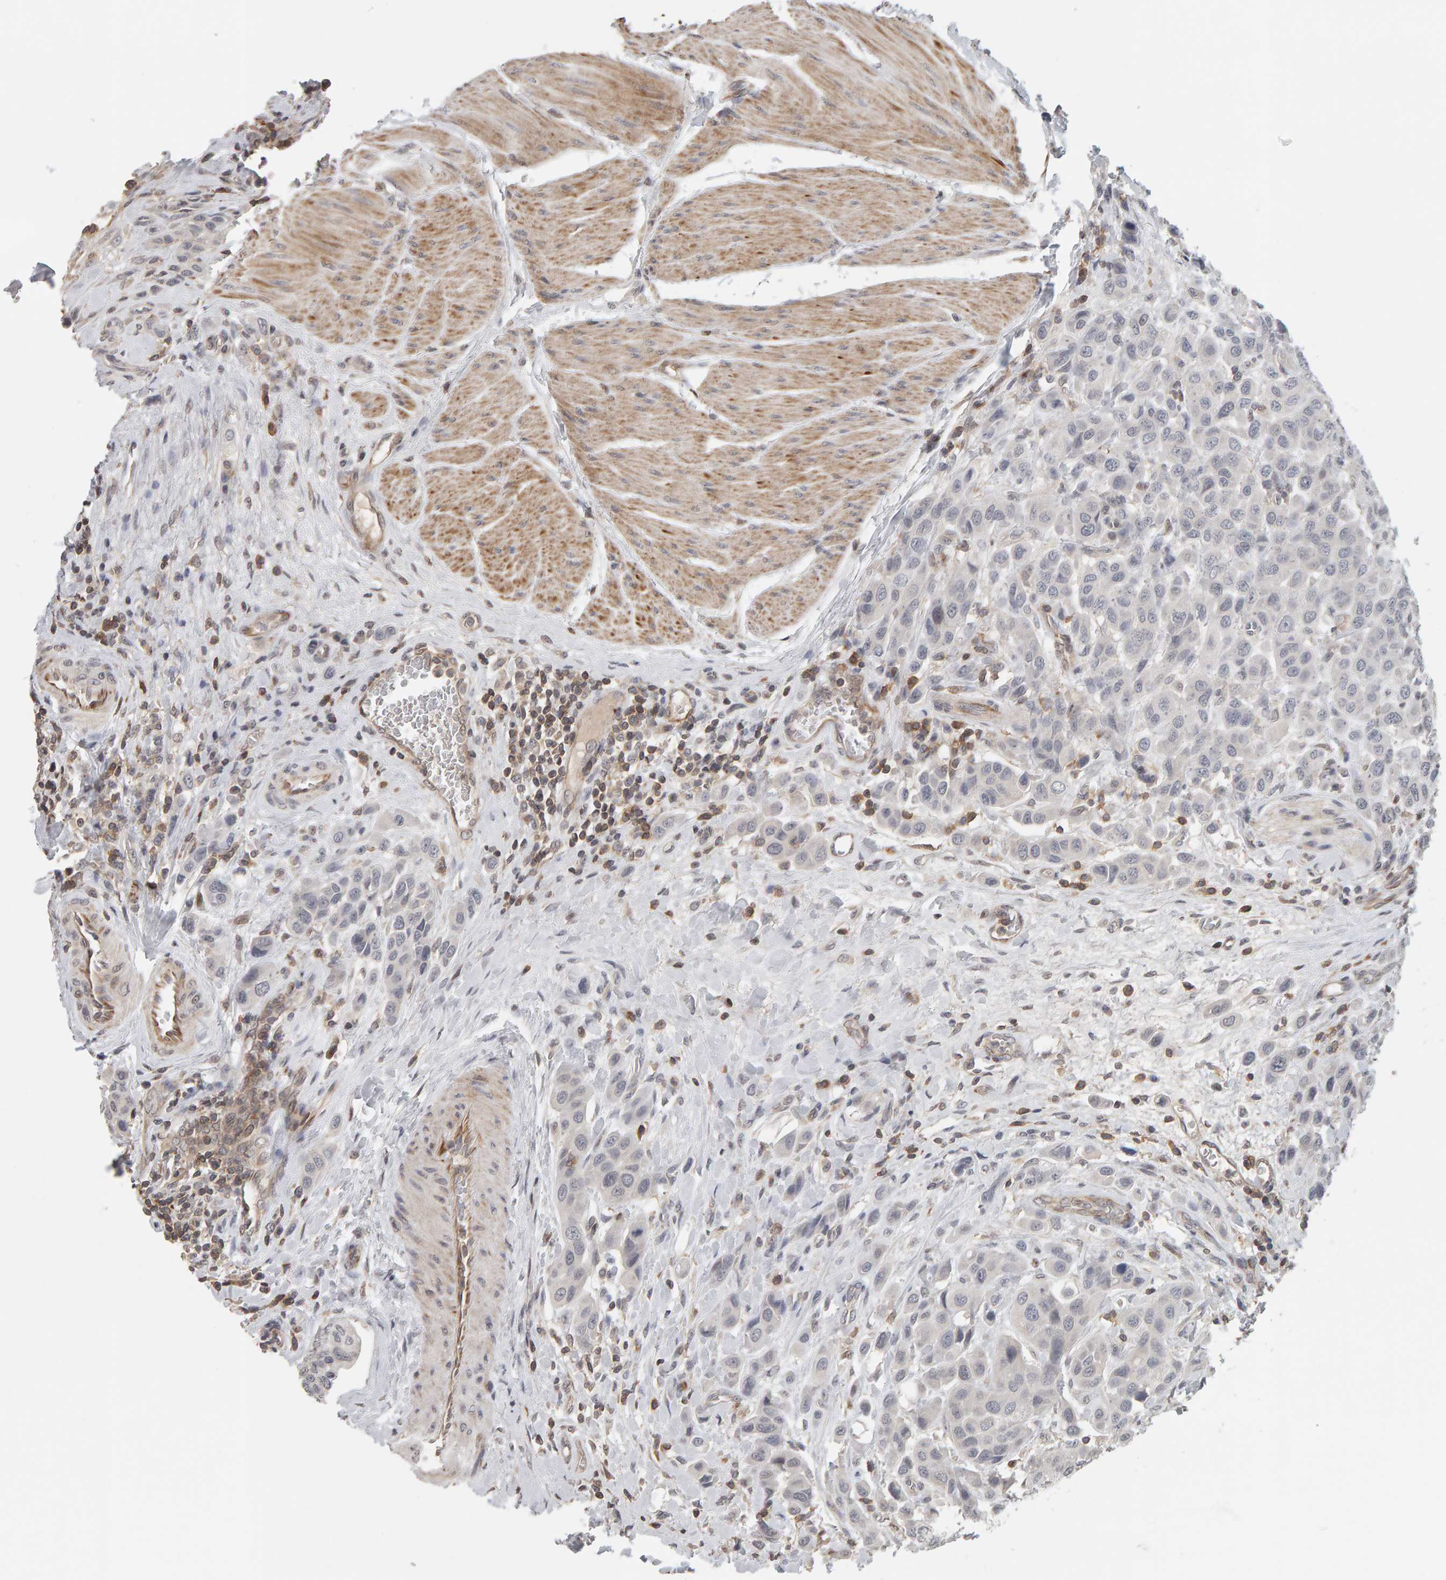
{"staining": {"intensity": "negative", "quantity": "none", "location": "none"}, "tissue": "urothelial cancer", "cell_type": "Tumor cells", "image_type": "cancer", "snomed": [{"axis": "morphology", "description": "Urothelial carcinoma, High grade"}, {"axis": "topography", "description": "Urinary bladder"}], "caption": "DAB (3,3'-diaminobenzidine) immunohistochemical staining of human urothelial carcinoma (high-grade) shows no significant expression in tumor cells.", "gene": "TEFM", "patient": {"sex": "male", "age": 50}}